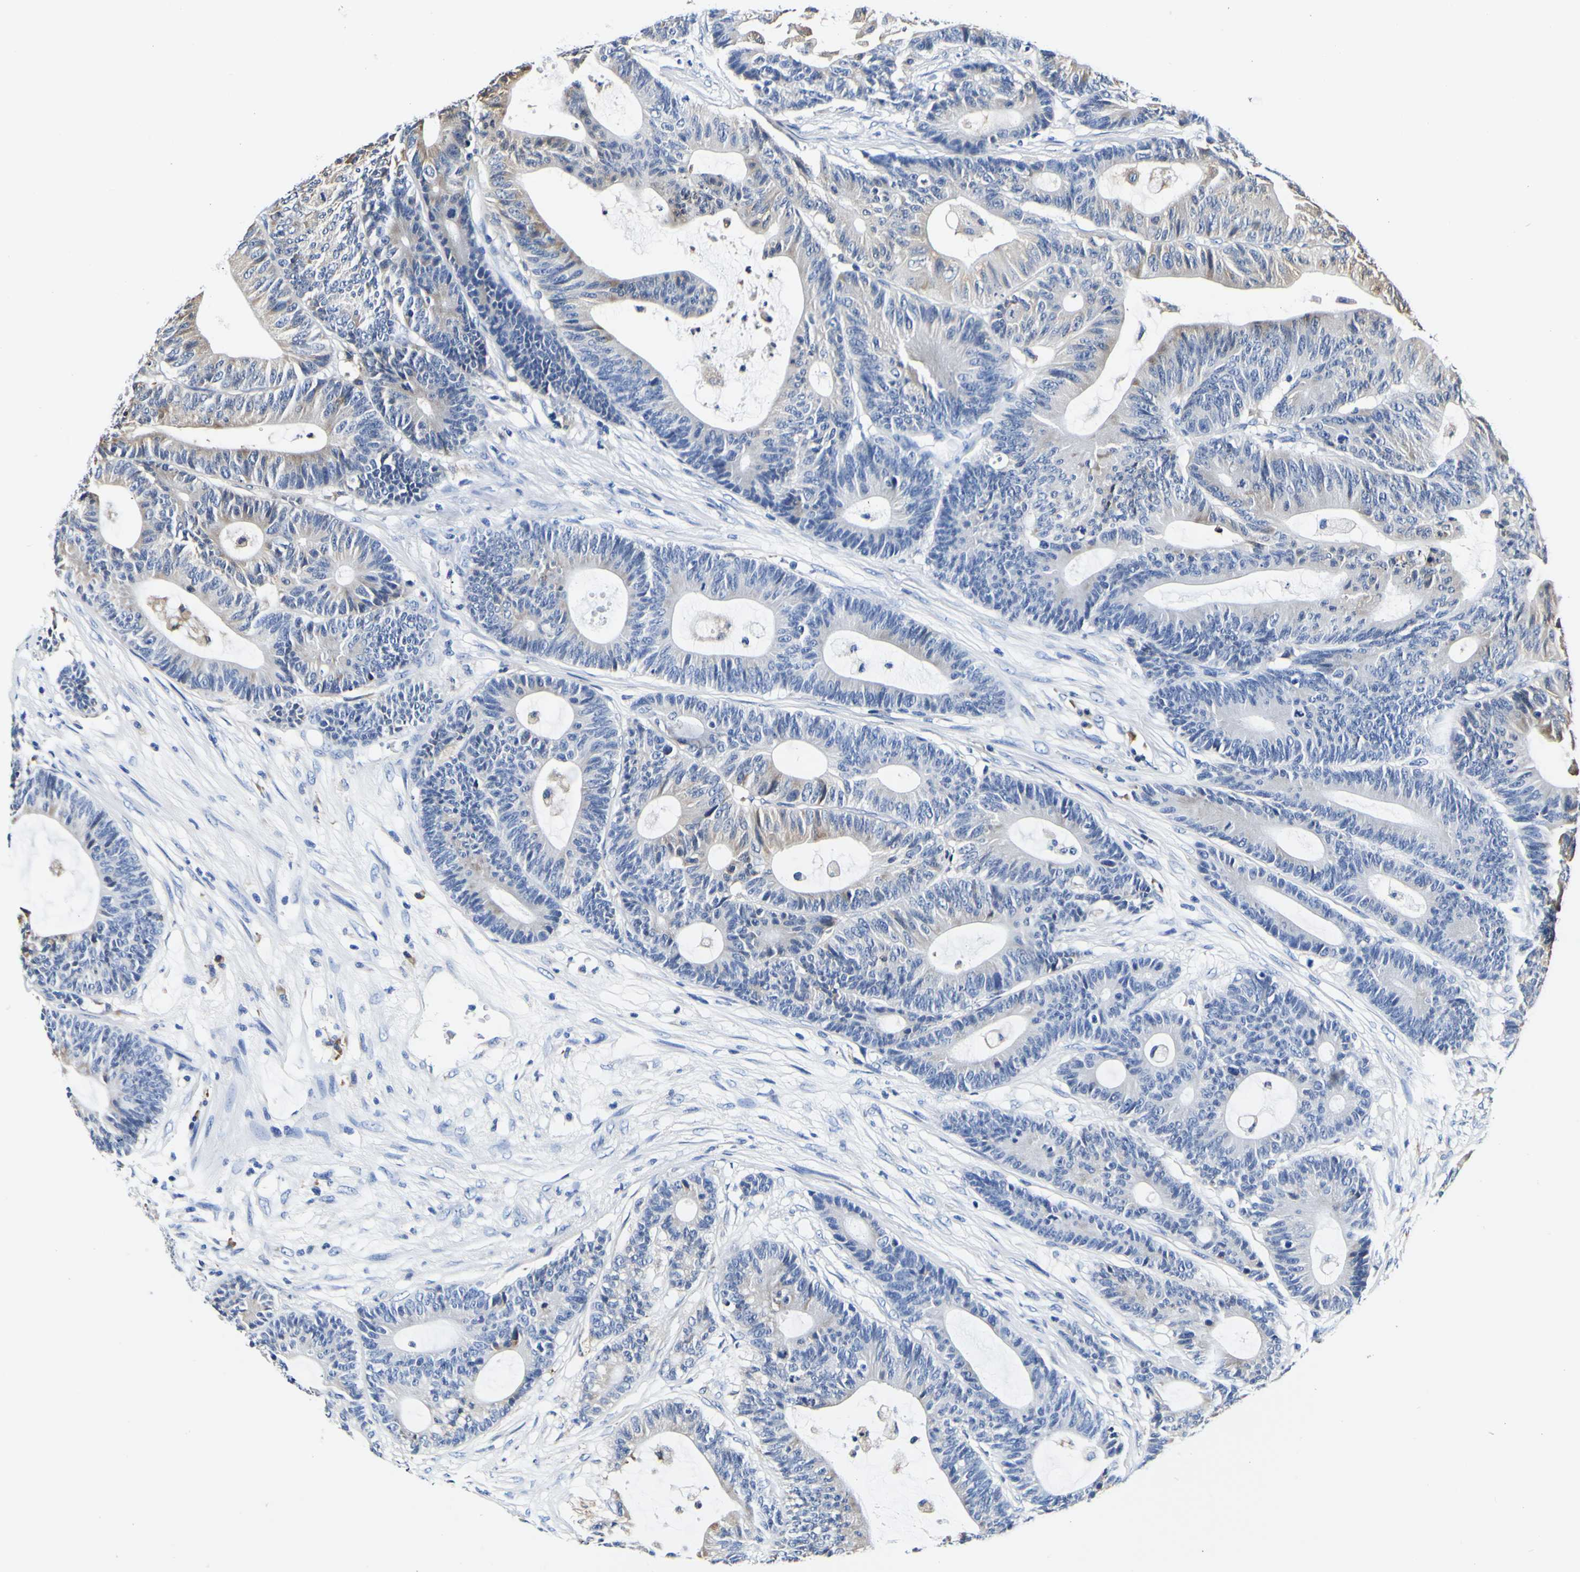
{"staining": {"intensity": "negative", "quantity": "none", "location": "none"}, "tissue": "colorectal cancer", "cell_type": "Tumor cells", "image_type": "cancer", "snomed": [{"axis": "morphology", "description": "Adenocarcinoma, NOS"}, {"axis": "topography", "description": "Colon"}], "caption": "Tumor cells show no significant protein staining in colorectal cancer.", "gene": "P4HB", "patient": {"sex": "female", "age": 84}}